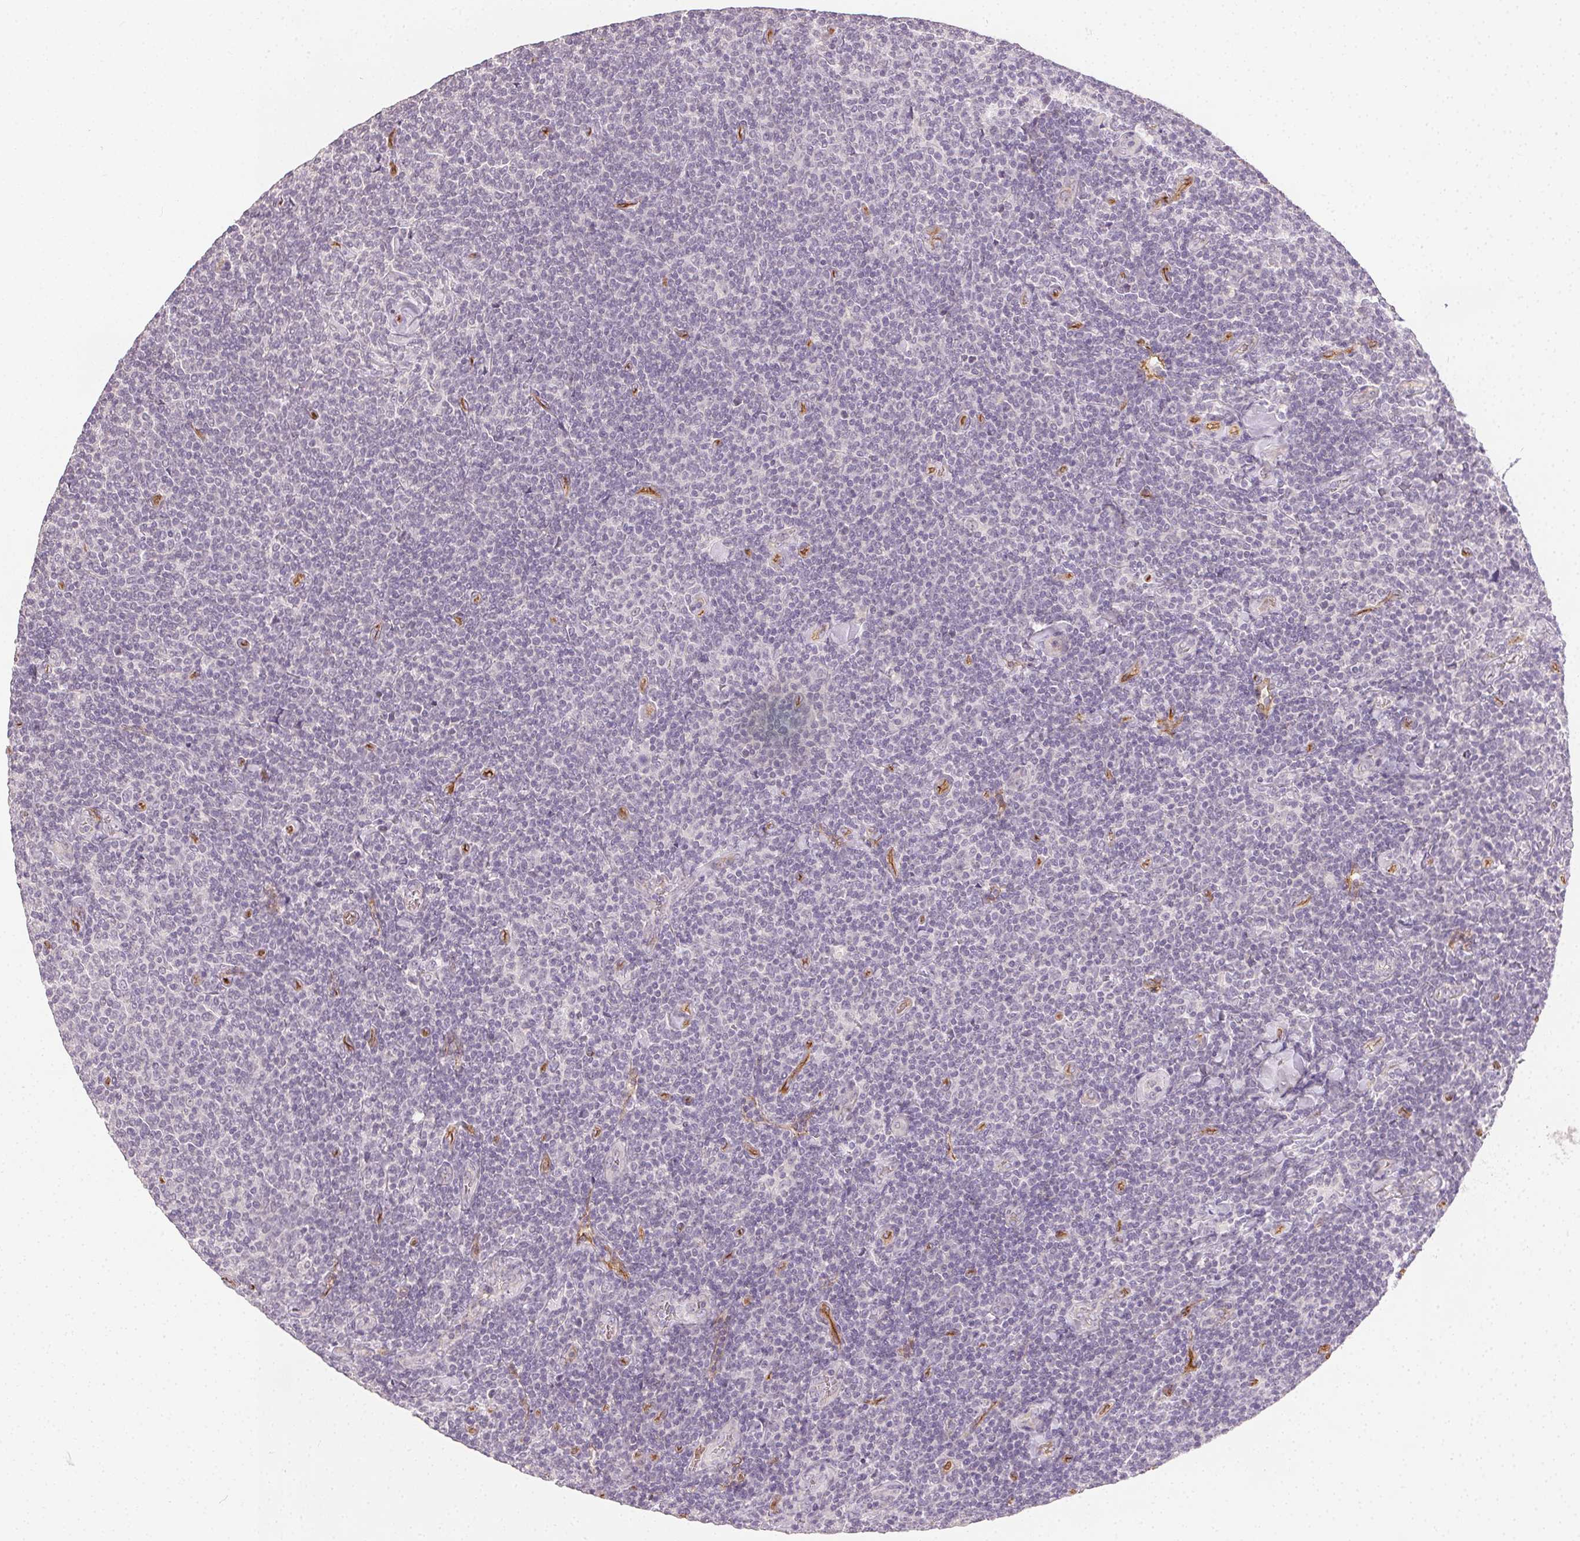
{"staining": {"intensity": "negative", "quantity": "none", "location": "none"}, "tissue": "lymphoma", "cell_type": "Tumor cells", "image_type": "cancer", "snomed": [{"axis": "morphology", "description": "Malignant lymphoma, non-Hodgkin's type, Low grade"}, {"axis": "topography", "description": "Lymph node"}], "caption": "Immunohistochemistry image of neoplastic tissue: low-grade malignant lymphoma, non-Hodgkin's type stained with DAB (3,3'-diaminobenzidine) displays no significant protein expression in tumor cells.", "gene": "PODXL", "patient": {"sex": "male", "age": 52}}